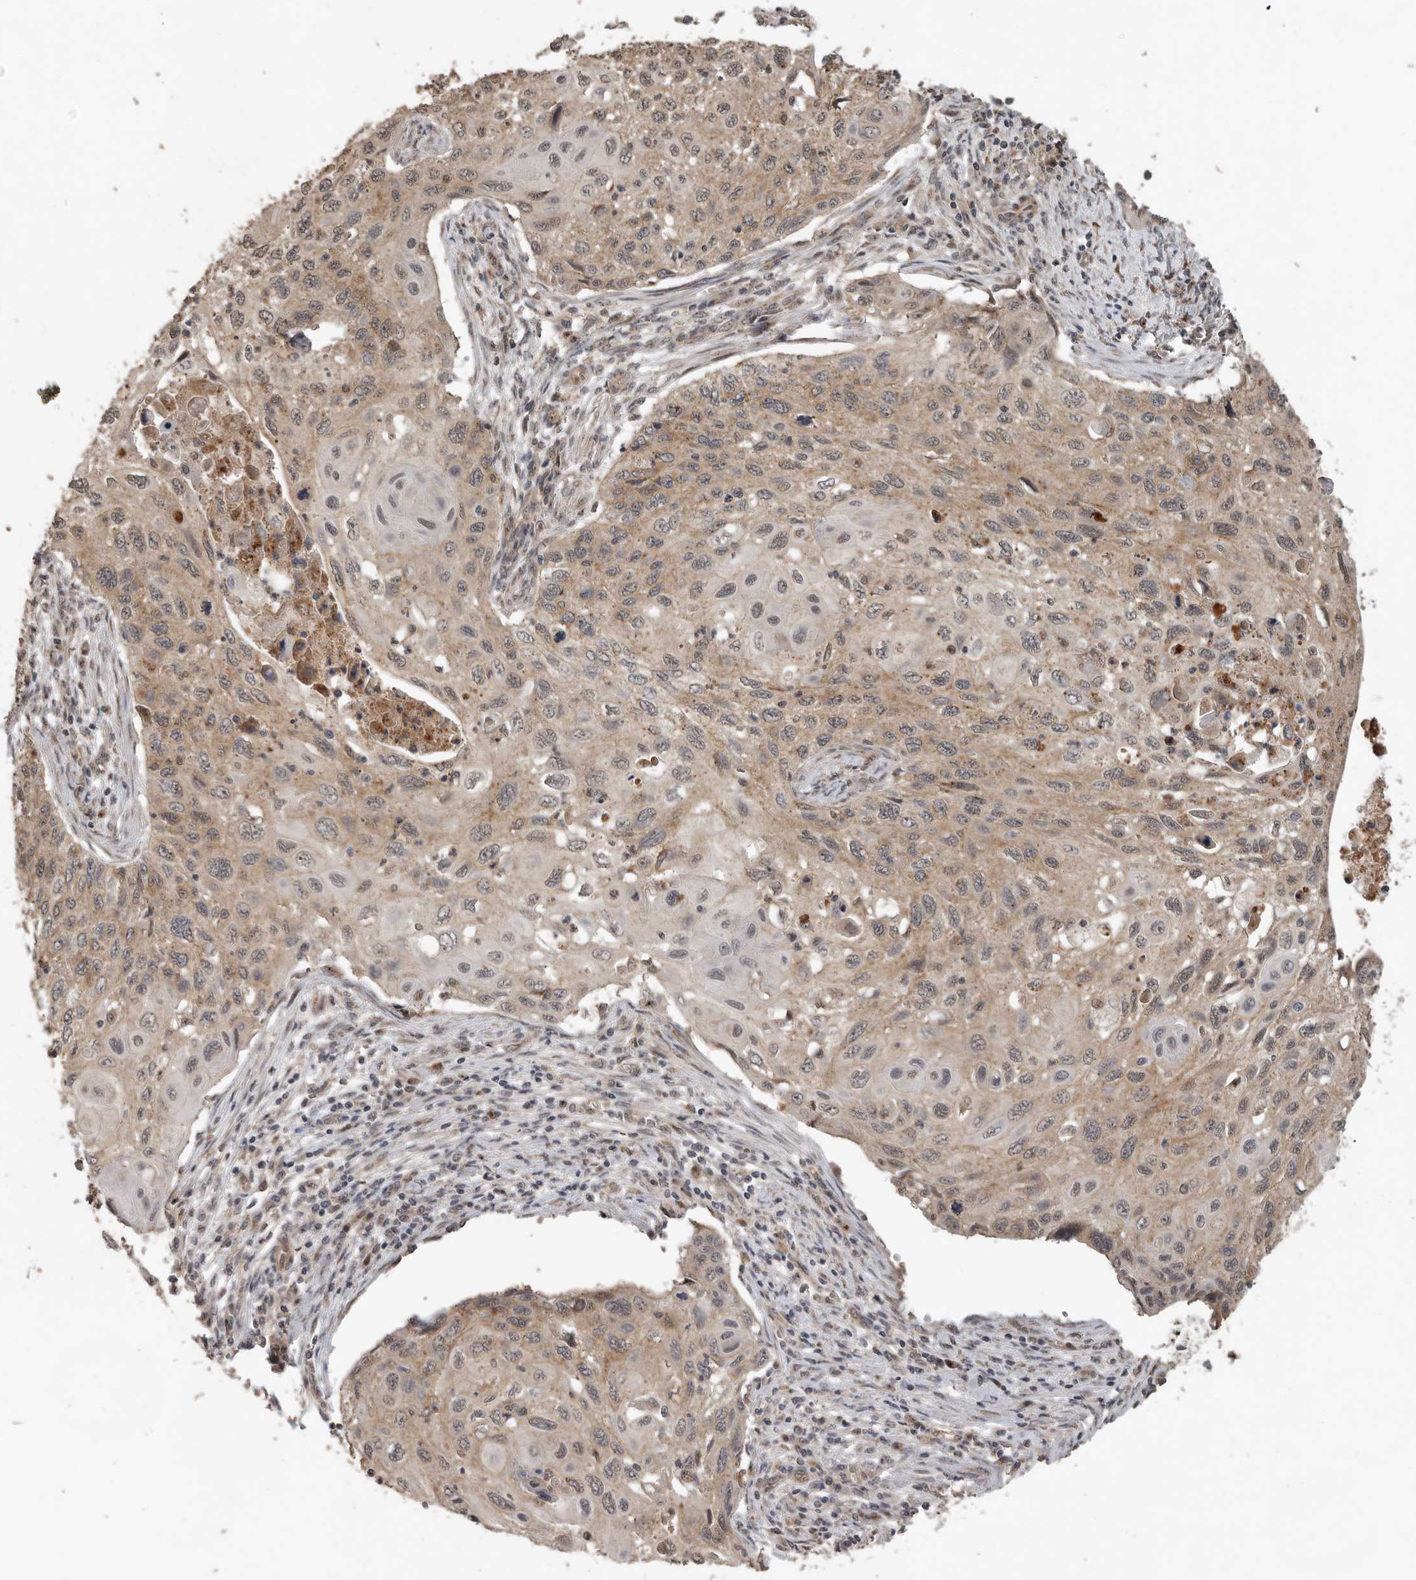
{"staining": {"intensity": "weak", "quantity": ">75%", "location": "cytoplasmic/membranous"}, "tissue": "cervical cancer", "cell_type": "Tumor cells", "image_type": "cancer", "snomed": [{"axis": "morphology", "description": "Squamous cell carcinoma, NOS"}, {"axis": "topography", "description": "Cervix"}], "caption": "Cervical cancer (squamous cell carcinoma) was stained to show a protein in brown. There is low levels of weak cytoplasmic/membranous positivity in about >75% of tumor cells.", "gene": "CEP350", "patient": {"sex": "female", "age": 70}}